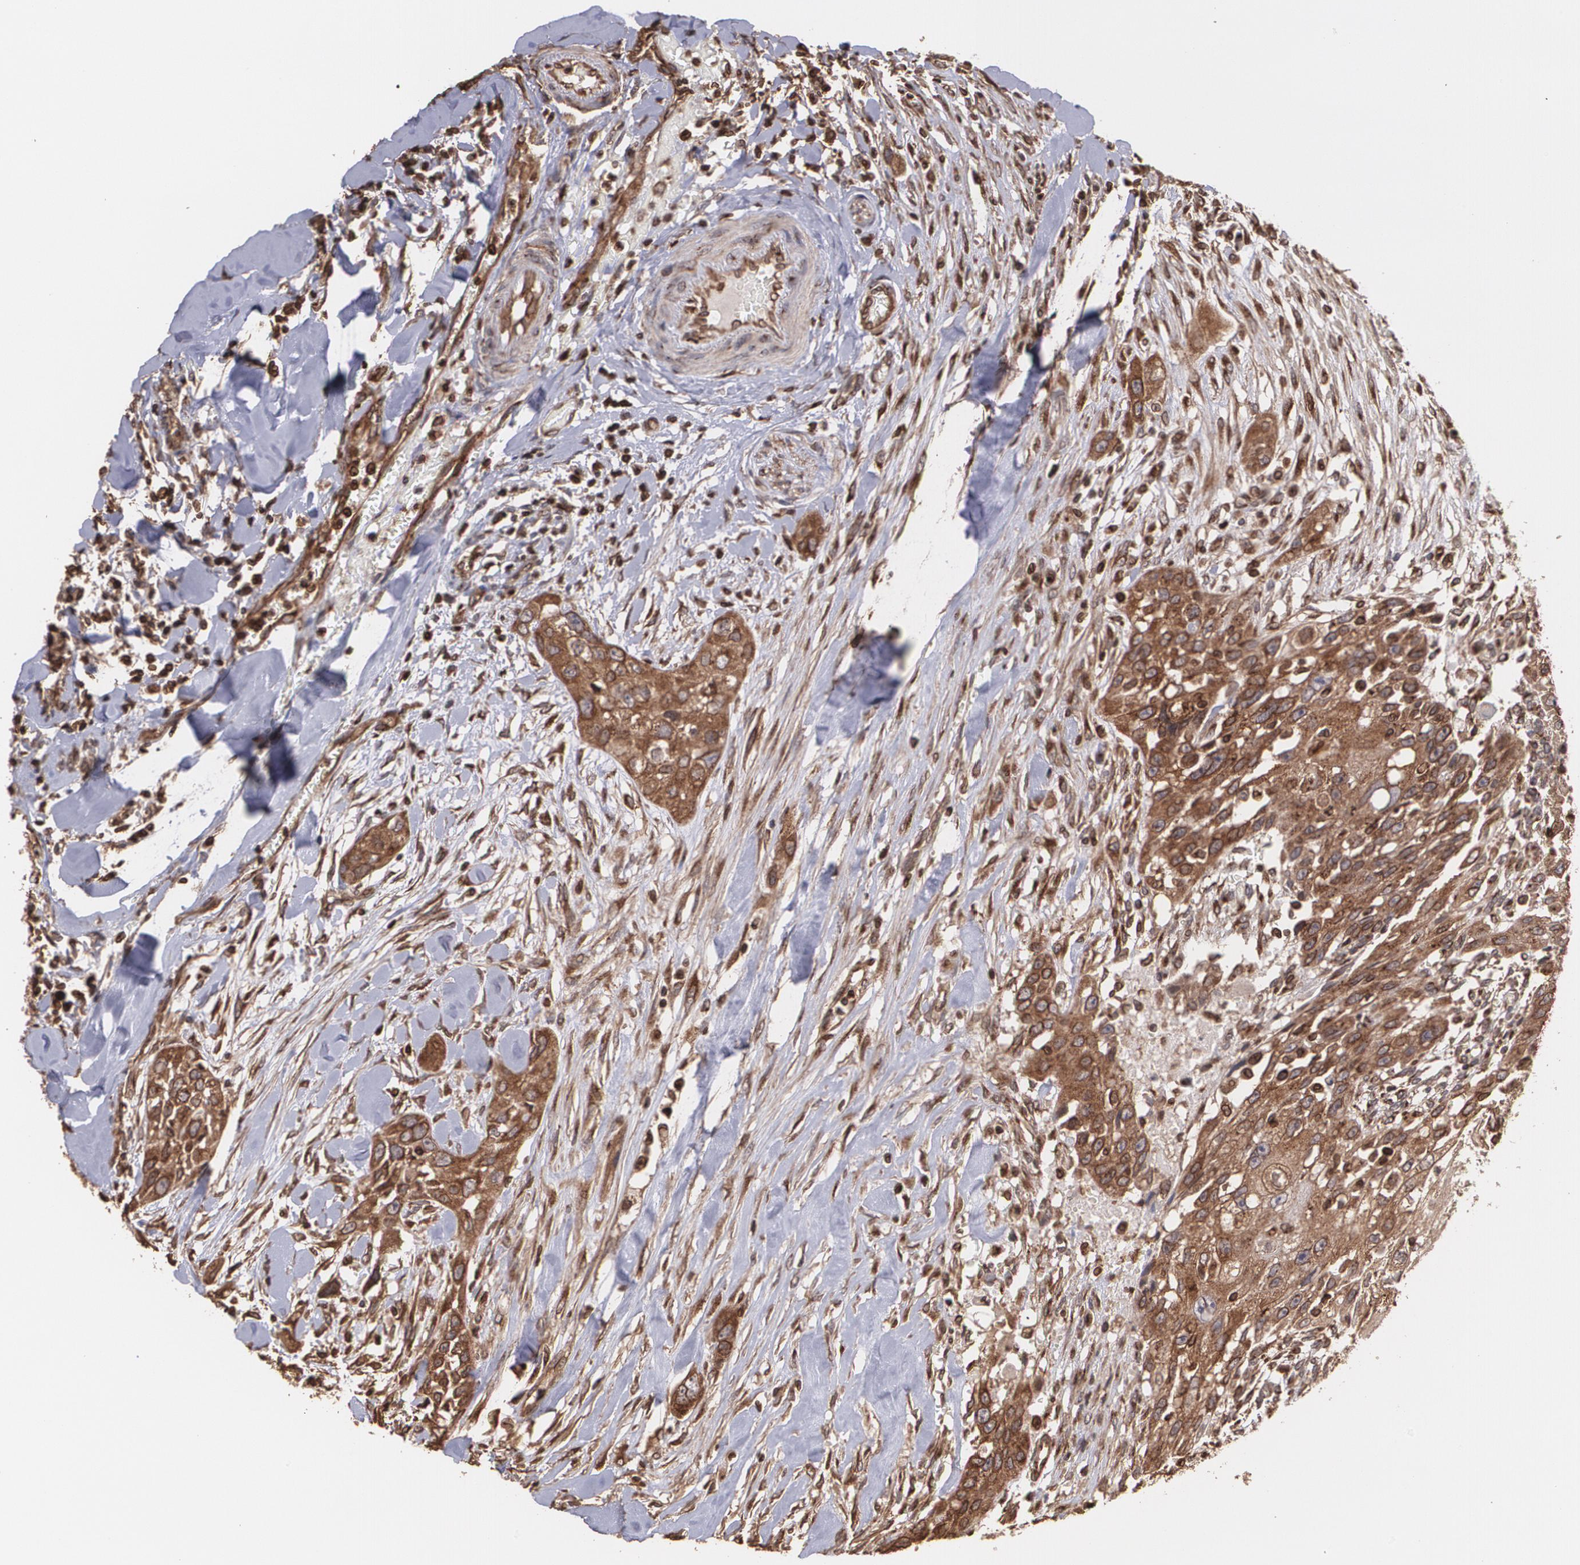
{"staining": {"intensity": "strong", "quantity": ">75%", "location": "cytoplasmic/membranous"}, "tissue": "head and neck cancer", "cell_type": "Tumor cells", "image_type": "cancer", "snomed": [{"axis": "morphology", "description": "Neoplasm, malignant, NOS"}, {"axis": "topography", "description": "Salivary gland"}, {"axis": "topography", "description": "Head-Neck"}], "caption": "Protein staining by immunohistochemistry demonstrates strong cytoplasmic/membranous positivity in about >75% of tumor cells in head and neck cancer.", "gene": "TRIP11", "patient": {"sex": "male", "age": 43}}